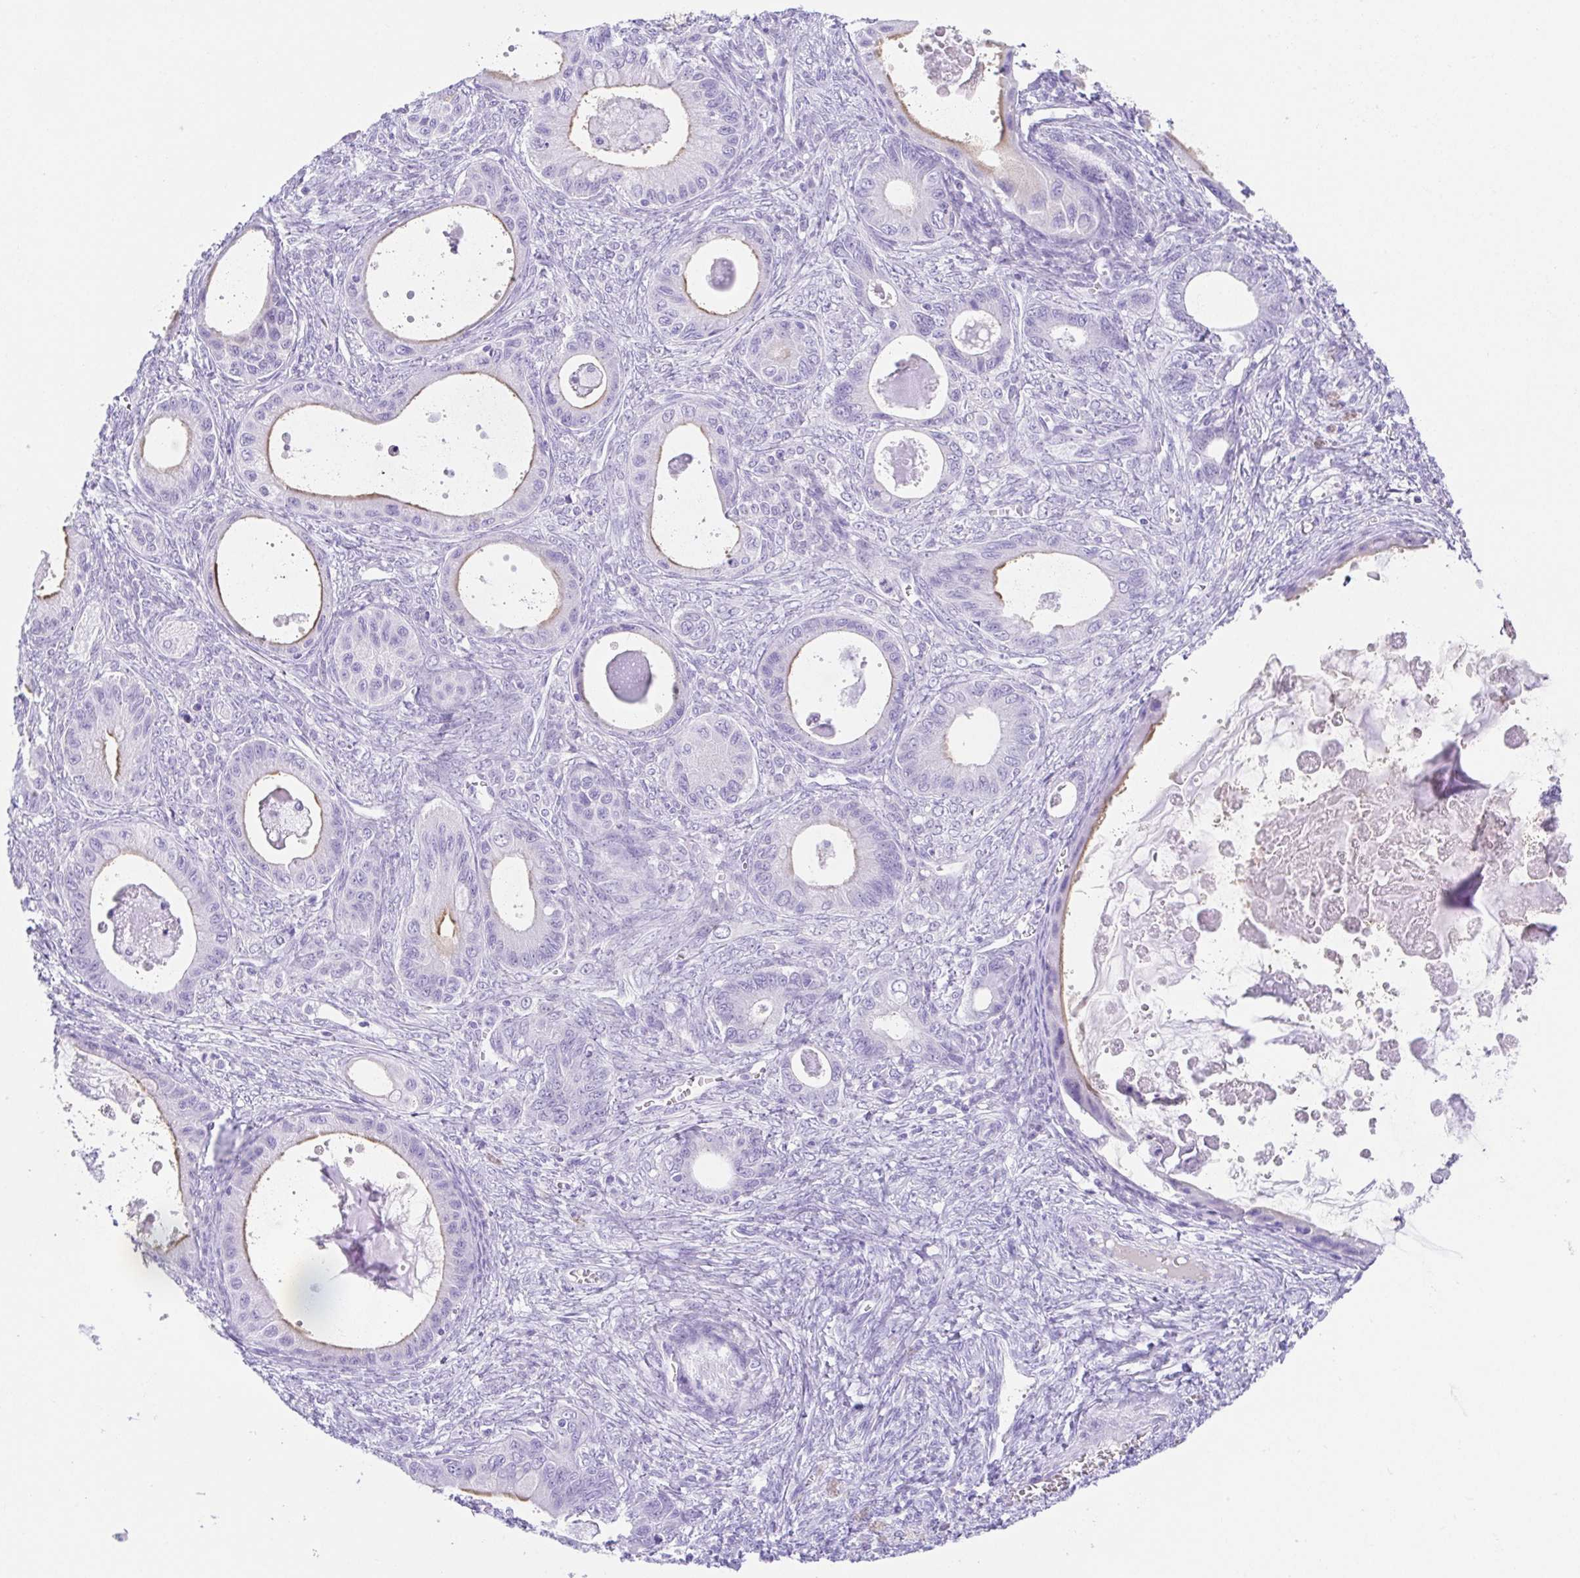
{"staining": {"intensity": "negative", "quantity": "none", "location": "none"}, "tissue": "ovarian cancer", "cell_type": "Tumor cells", "image_type": "cancer", "snomed": [{"axis": "morphology", "description": "Cystadenocarcinoma, mucinous, NOS"}, {"axis": "topography", "description": "Ovary"}], "caption": "An image of human ovarian mucinous cystadenocarcinoma is negative for staining in tumor cells.", "gene": "SPATA4", "patient": {"sex": "female", "age": 64}}